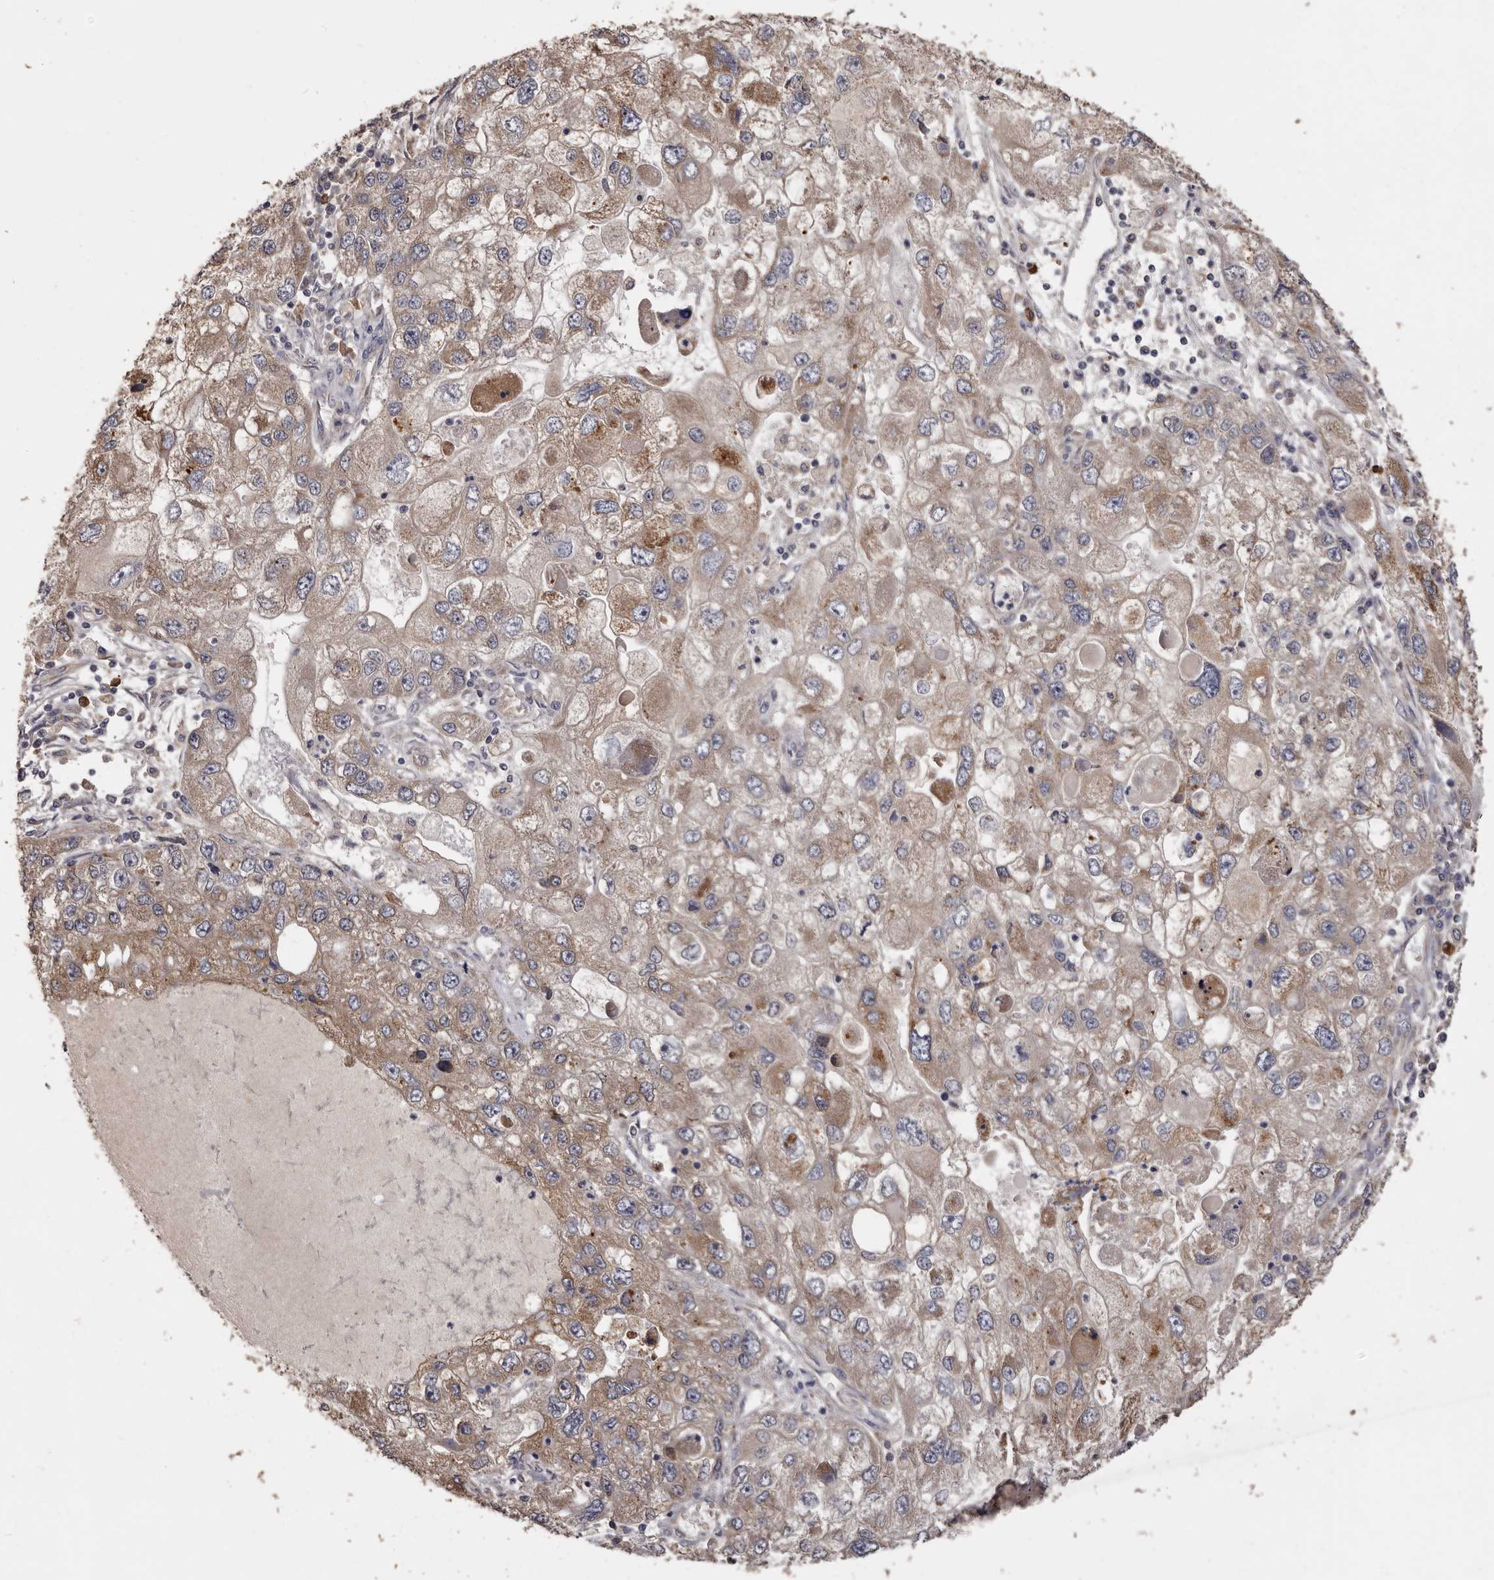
{"staining": {"intensity": "moderate", "quantity": "25%-75%", "location": "cytoplasmic/membranous"}, "tissue": "endometrial cancer", "cell_type": "Tumor cells", "image_type": "cancer", "snomed": [{"axis": "morphology", "description": "Adenocarcinoma, NOS"}, {"axis": "topography", "description": "Endometrium"}], "caption": "Protein staining exhibits moderate cytoplasmic/membranous staining in approximately 25%-75% of tumor cells in adenocarcinoma (endometrial). Nuclei are stained in blue.", "gene": "ETNK1", "patient": {"sex": "female", "age": 49}}